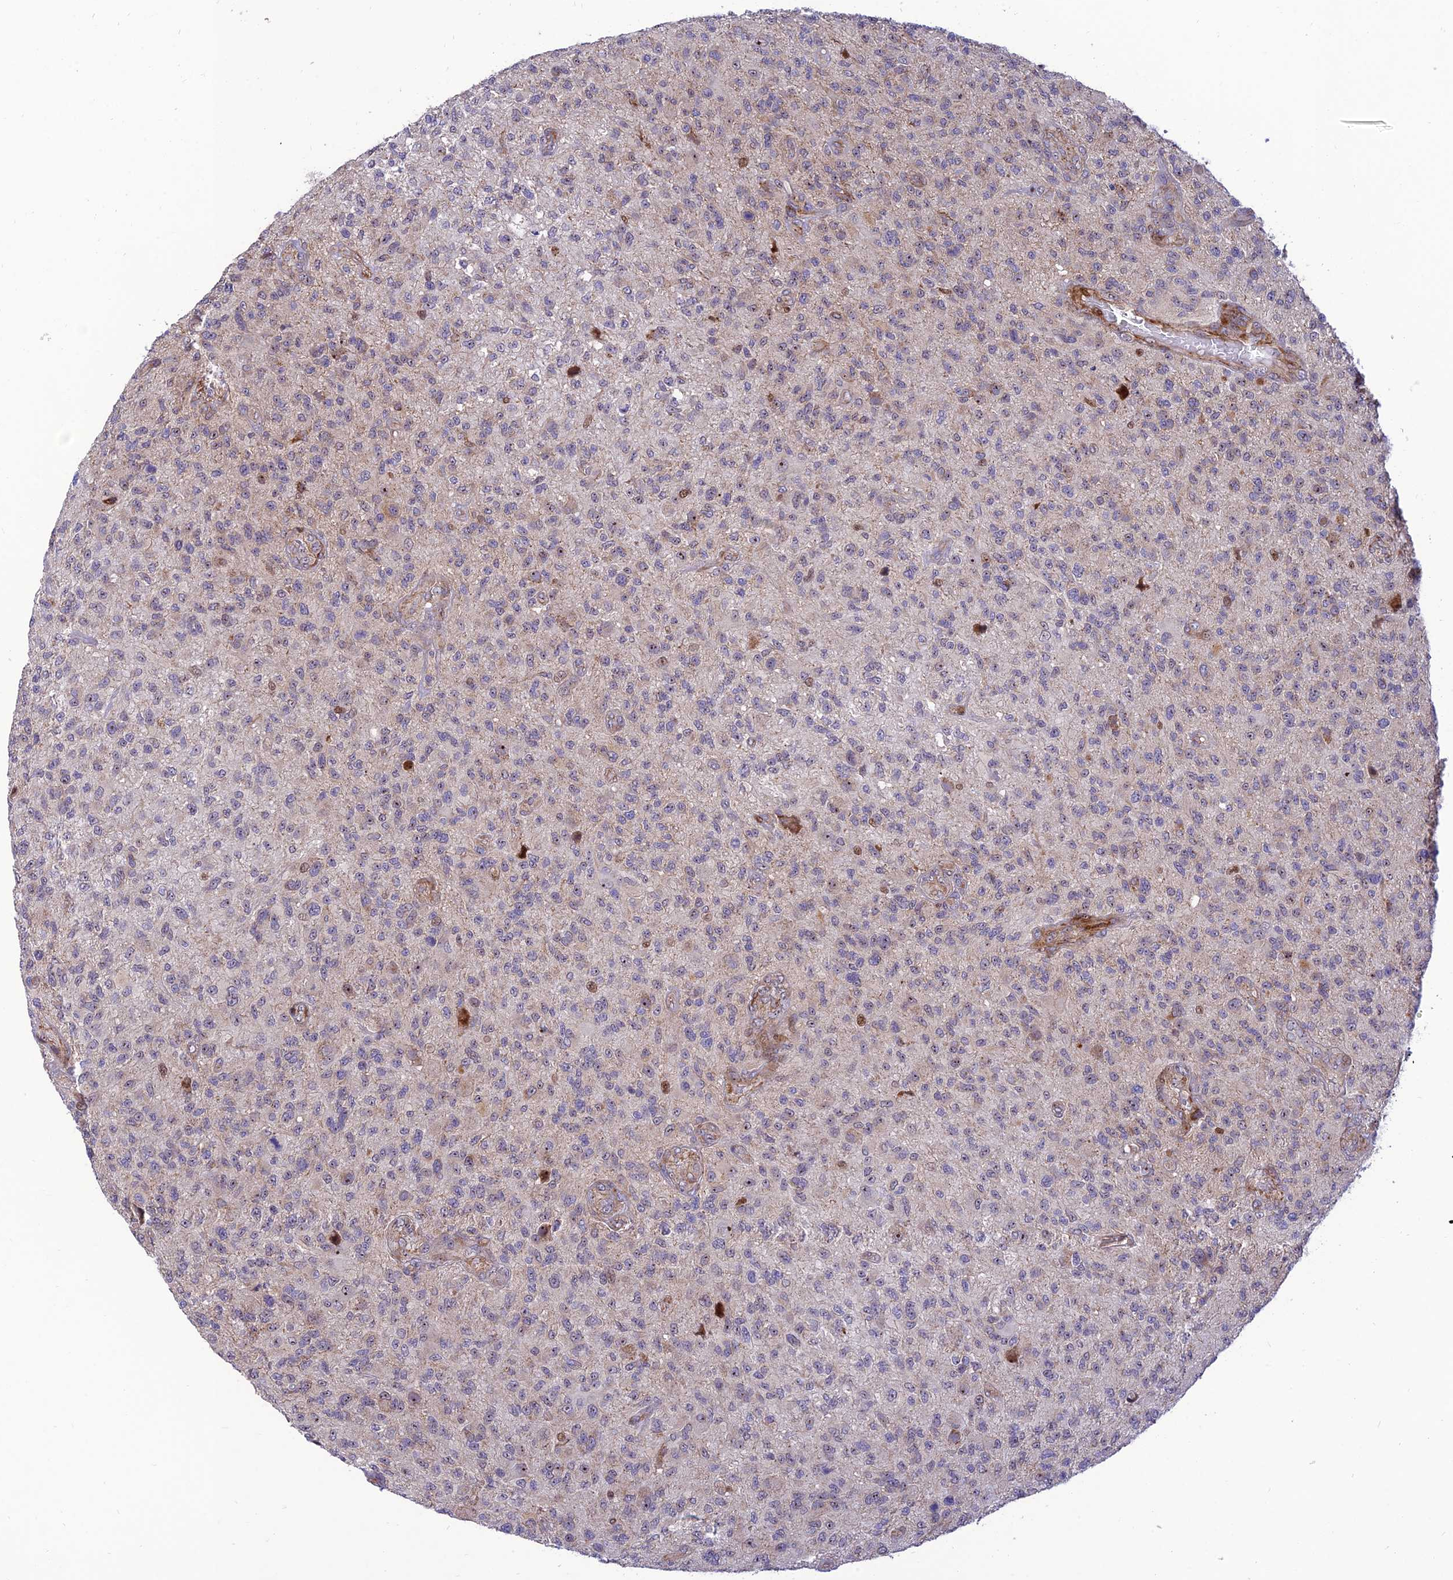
{"staining": {"intensity": "negative", "quantity": "none", "location": "none"}, "tissue": "glioma", "cell_type": "Tumor cells", "image_type": "cancer", "snomed": [{"axis": "morphology", "description": "Glioma, malignant, High grade"}, {"axis": "topography", "description": "Brain"}], "caption": "Protein analysis of glioma reveals no significant positivity in tumor cells. (Brightfield microscopy of DAB immunohistochemistry (IHC) at high magnification).", "gene": "KBTBD7", "patient": {"sex": "male", "age": 47}}